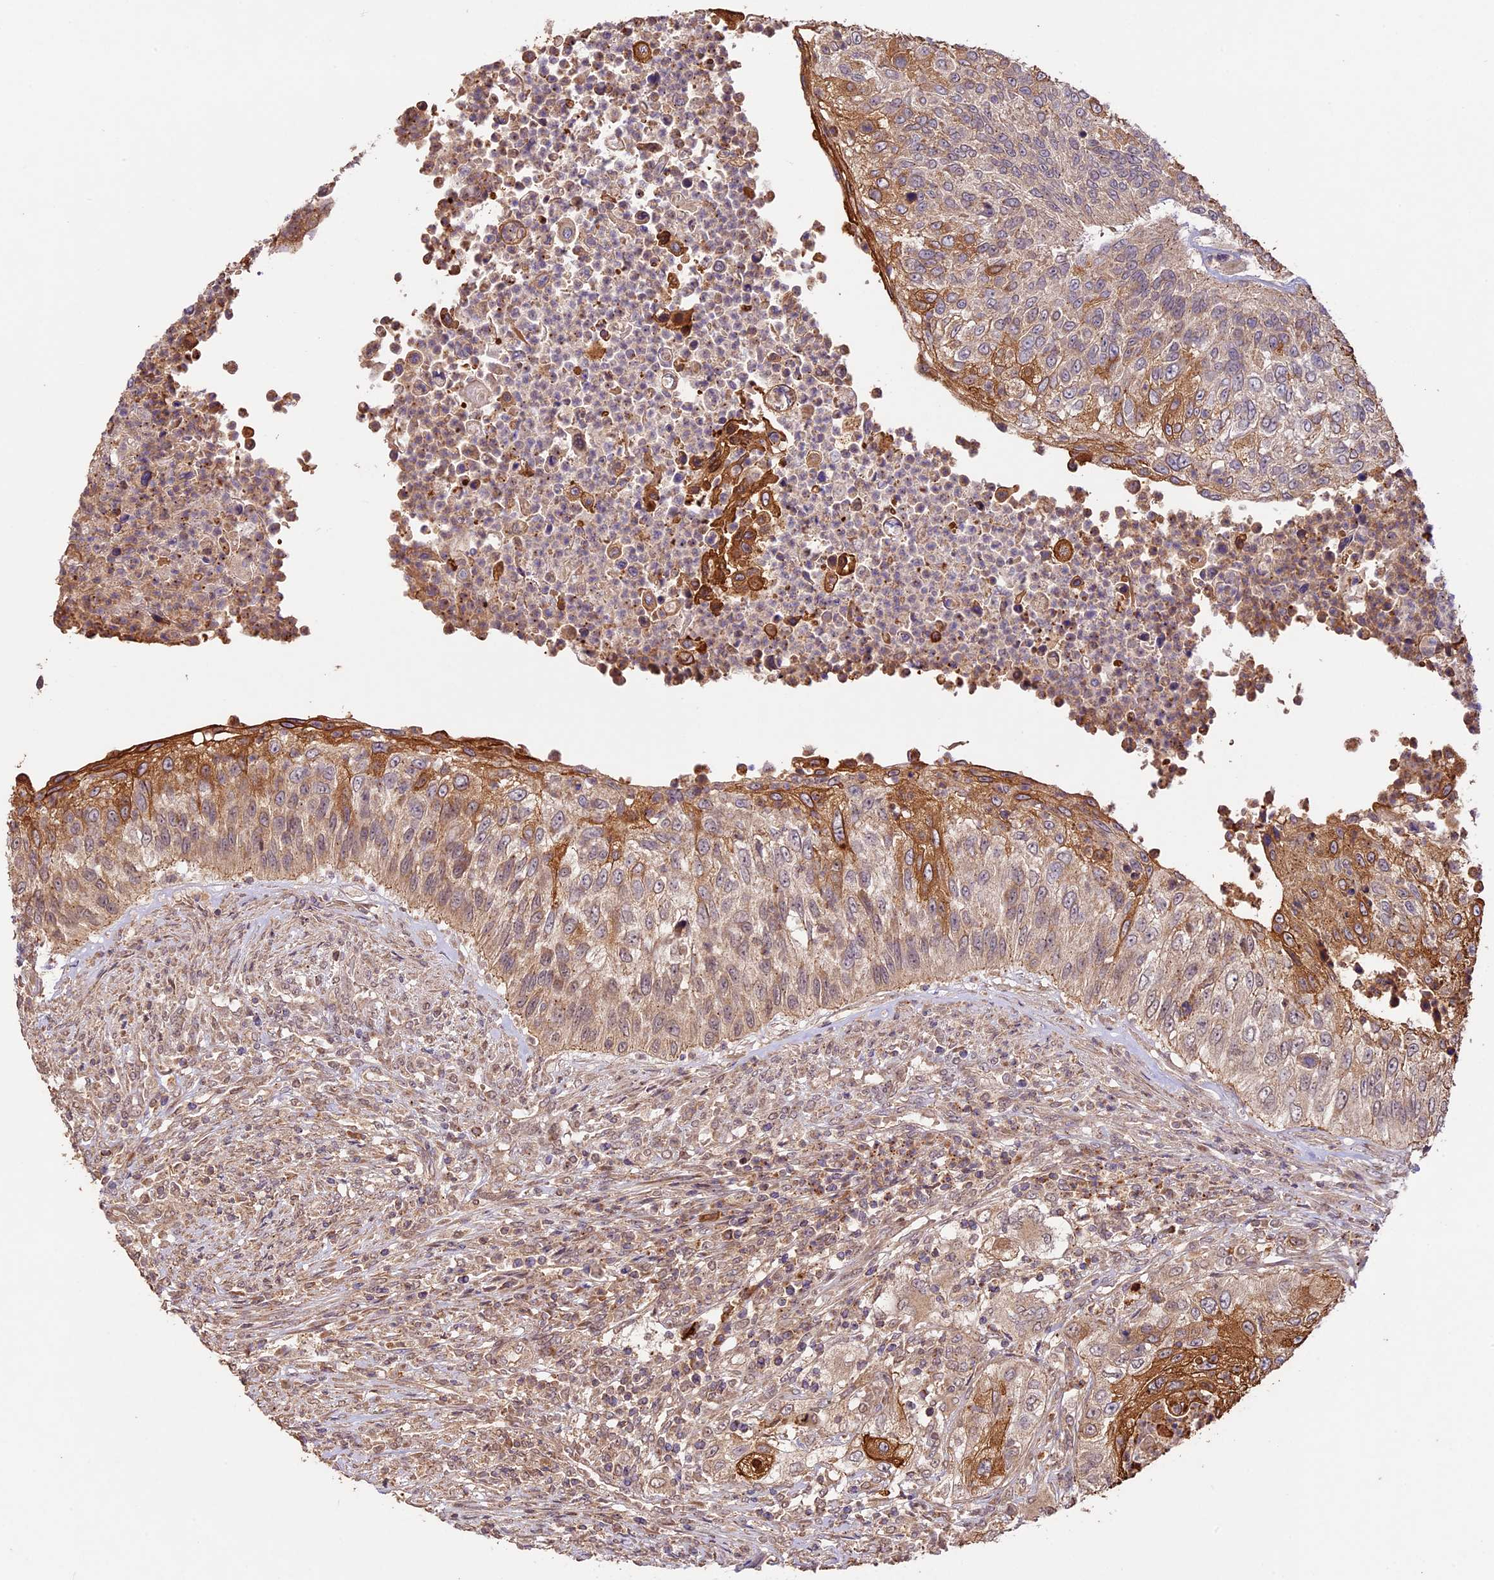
{"staining": {"intensity": "moderate", "quantity": "<25%", "location": "cytoplasmic/membranous"}, "tissue": "urothelial cancer", "cell_type": "Tumor cells", "image_type": "cancer", "snomed": [{"axis": "morphology", "description": "Urothelial carcinoma, High grade"}, {"axis": "topography", "description": "Urinary bladder"}], "caption": "Immunohistochemical staining of high-grade urothelial carcinoma shows low levels of moderate cytoplasmic/membranous expression in approximately <25% of tumor cells.", "gene": "BCAS4", "patient": {"sex": "female", "age": 60}}